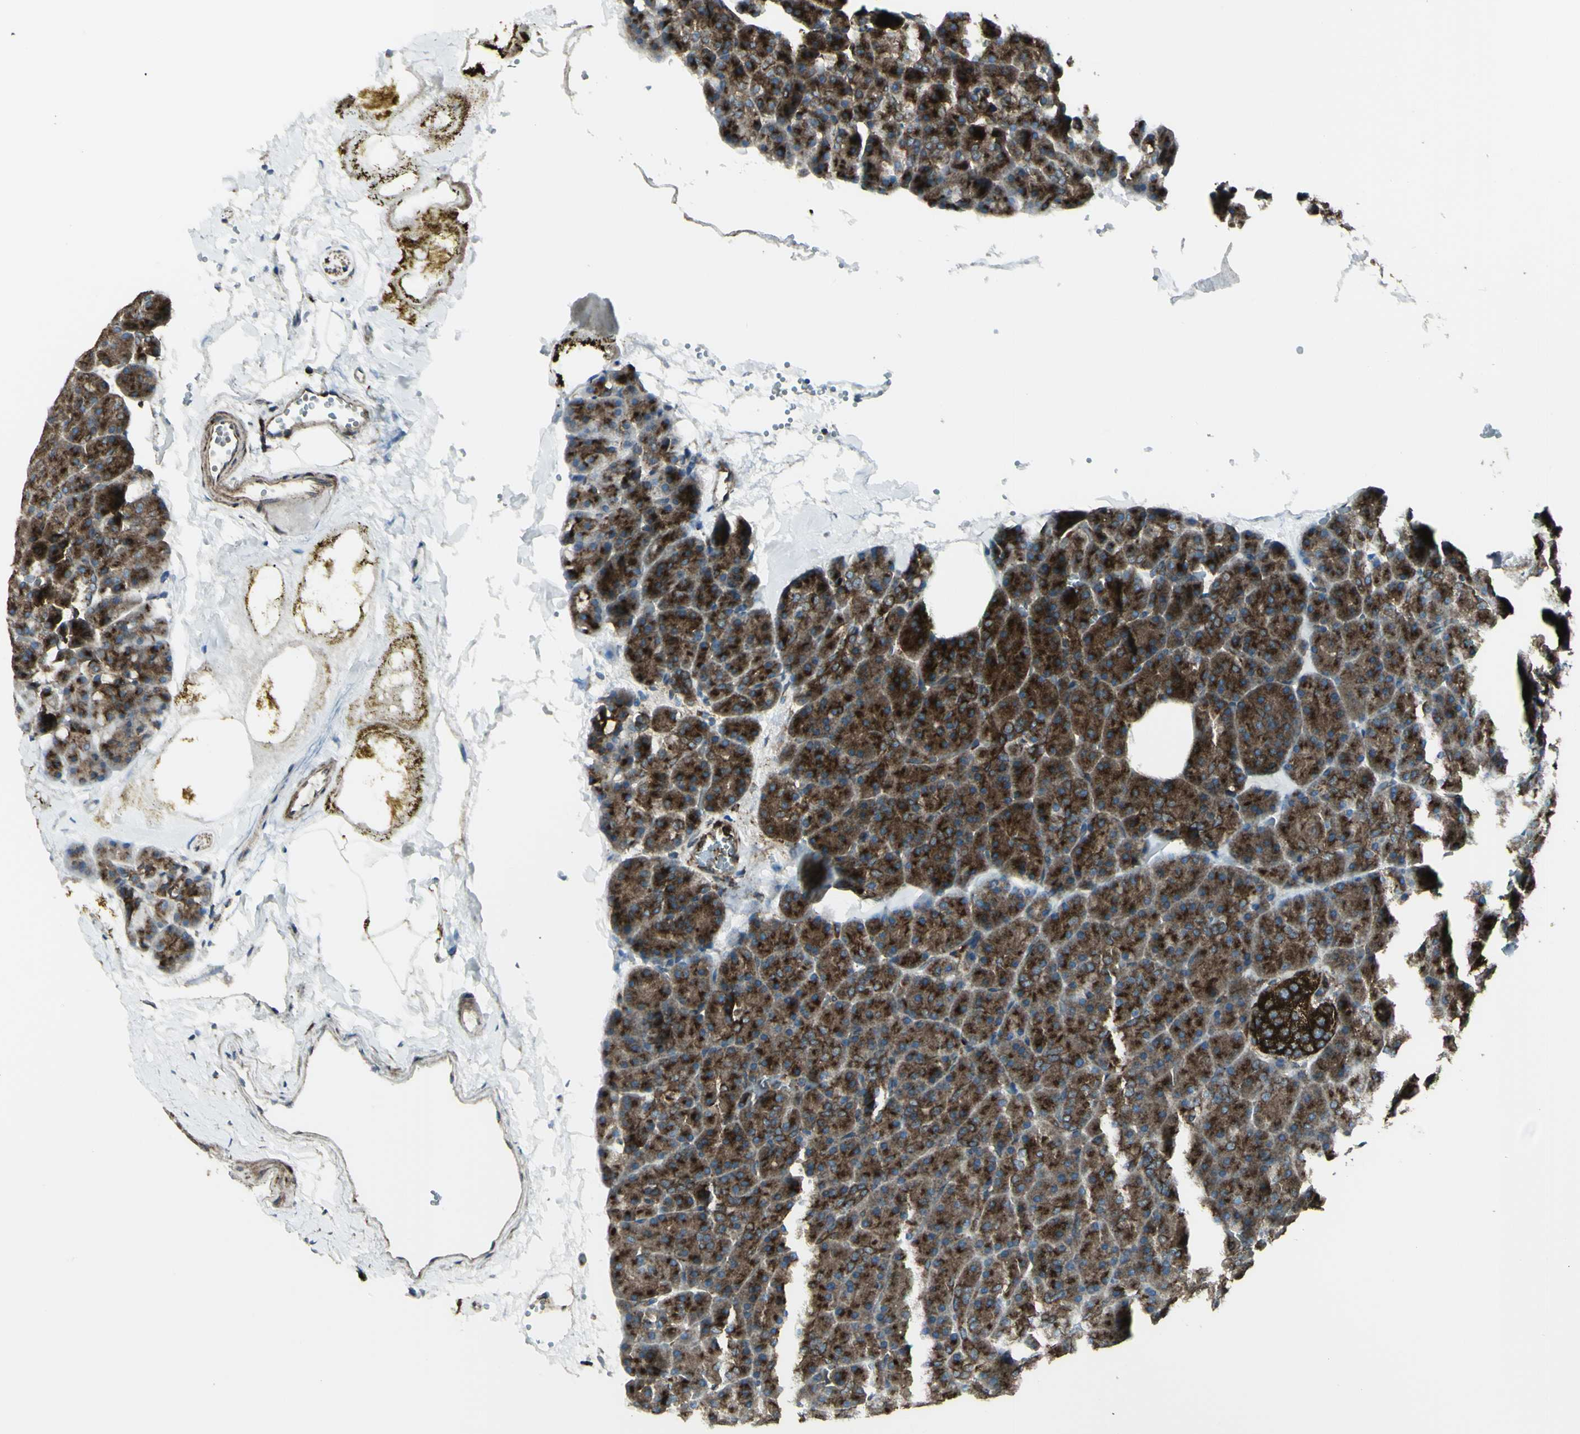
{"staining": {"intensity": "strong", "quantity": ">75%", "location": "cytoplasmic/membranous"}, "tissue": "pancreas", "cell_type": "Exocrine glandular cells", "image_type": "normal", "snomed": [{"axis": "morphology", "description": "Normal tissue, NOS"}, {"axis": "topography", "description": "Pancreas"}], "caption": "Human pancreas stained for a protein (brown) exhibits strong cytoplasmic/membranous positive positivity in about >75% of exocrine glandular cells.", "gene": "NAPA", "patient": {"sex": "female", "age": 35}}